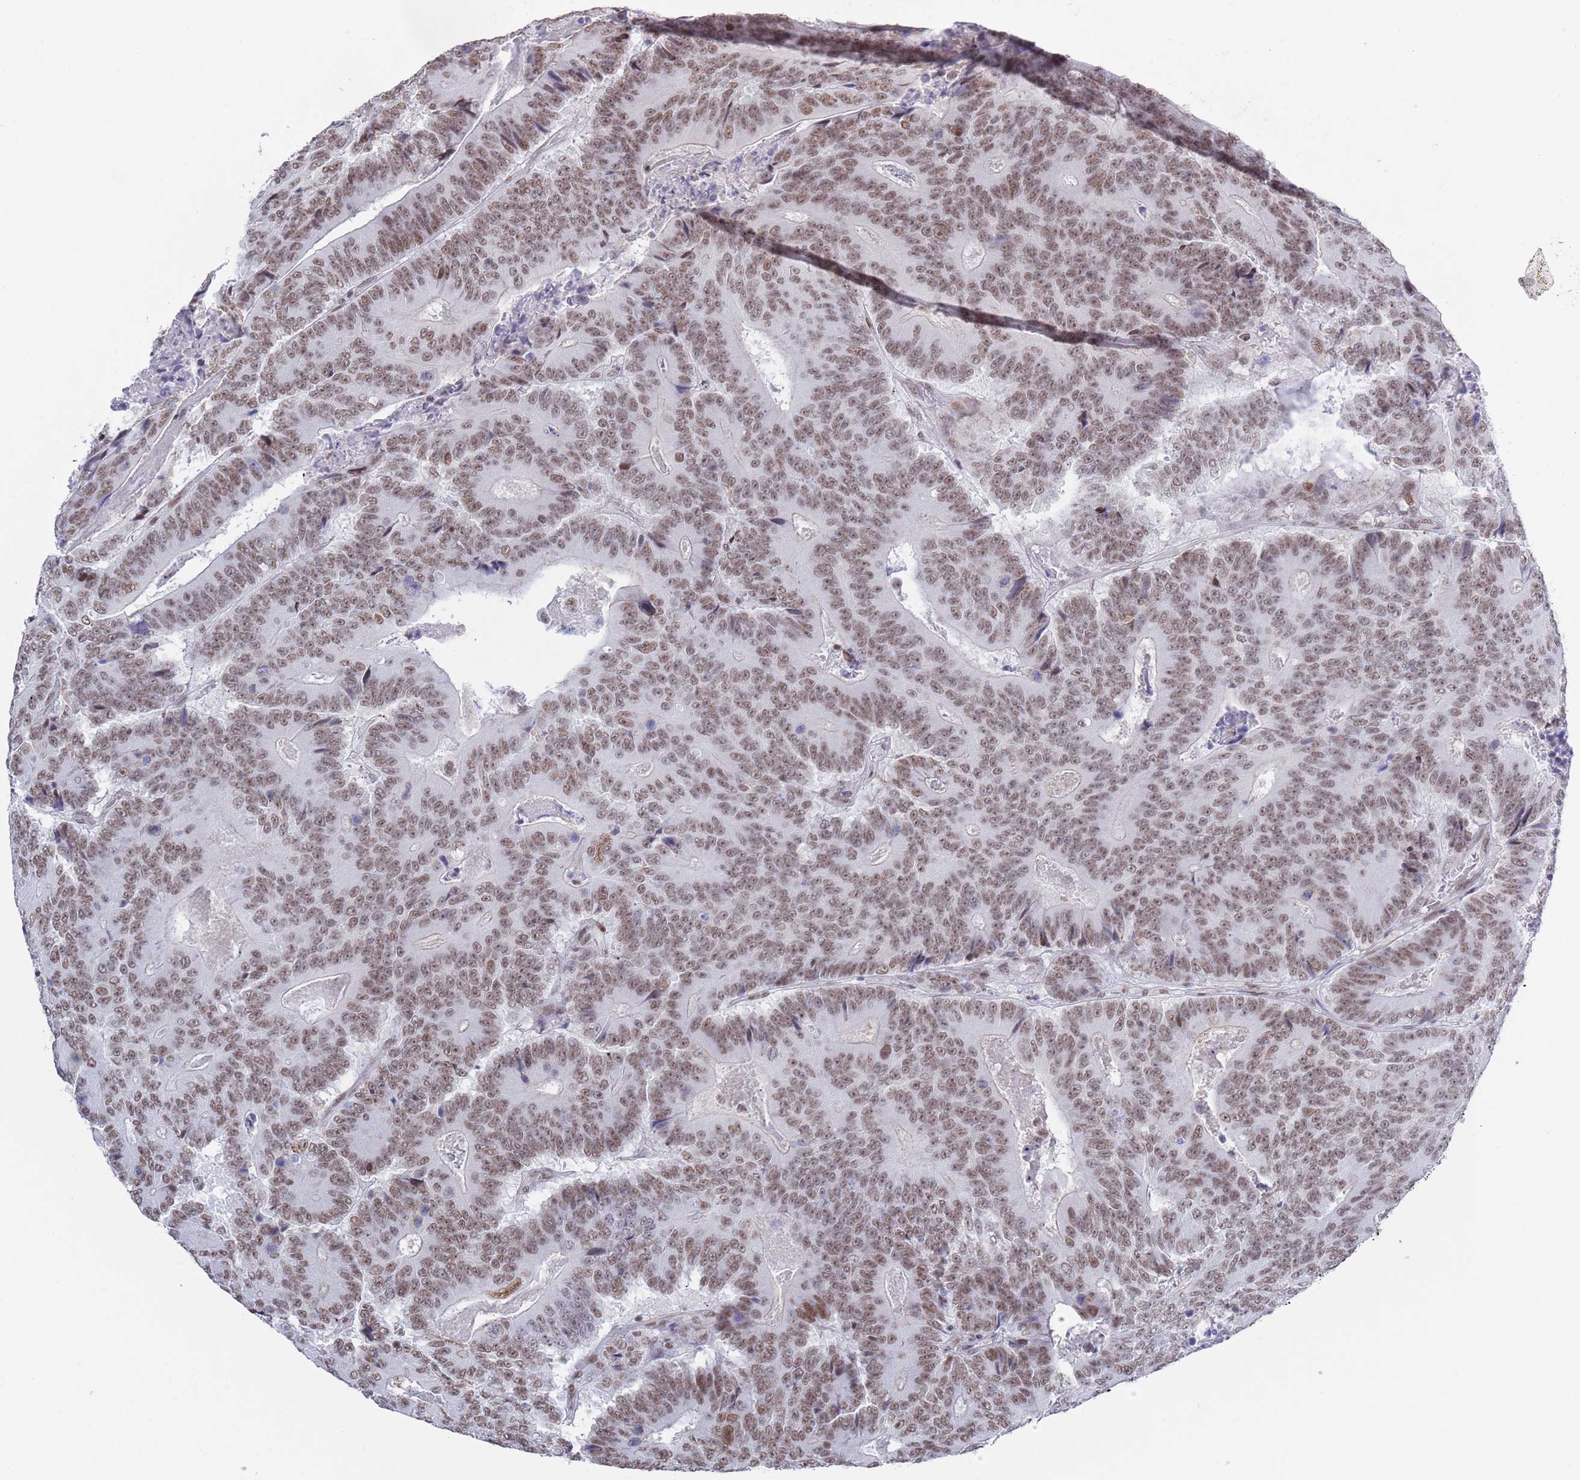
{"staining": {"intensity": "moderate", "quantity": ">75%", "location": "nuclear"}, "tissue": "colorectal cancer", "cell_type": "Tumor cells", "image_type": "cancer", "snomed": [{"axis": "morphology", "description": "Adenocarcinoma, NOS"}, {"axis": "topography", "description": "Colon"}], "caption": "Immunohistochemistry histopathology image of neoplastic tissue: colorectal adenocarcinoma stained using immunohistochemistry (IHC) exhibits medium levels of moderate protein expression localized specifically in the nuclear of tumor cells, appearing as a nuclear brown color.", "gene": "ZNF382", "patient": {"sex": "male", "age": 83}}